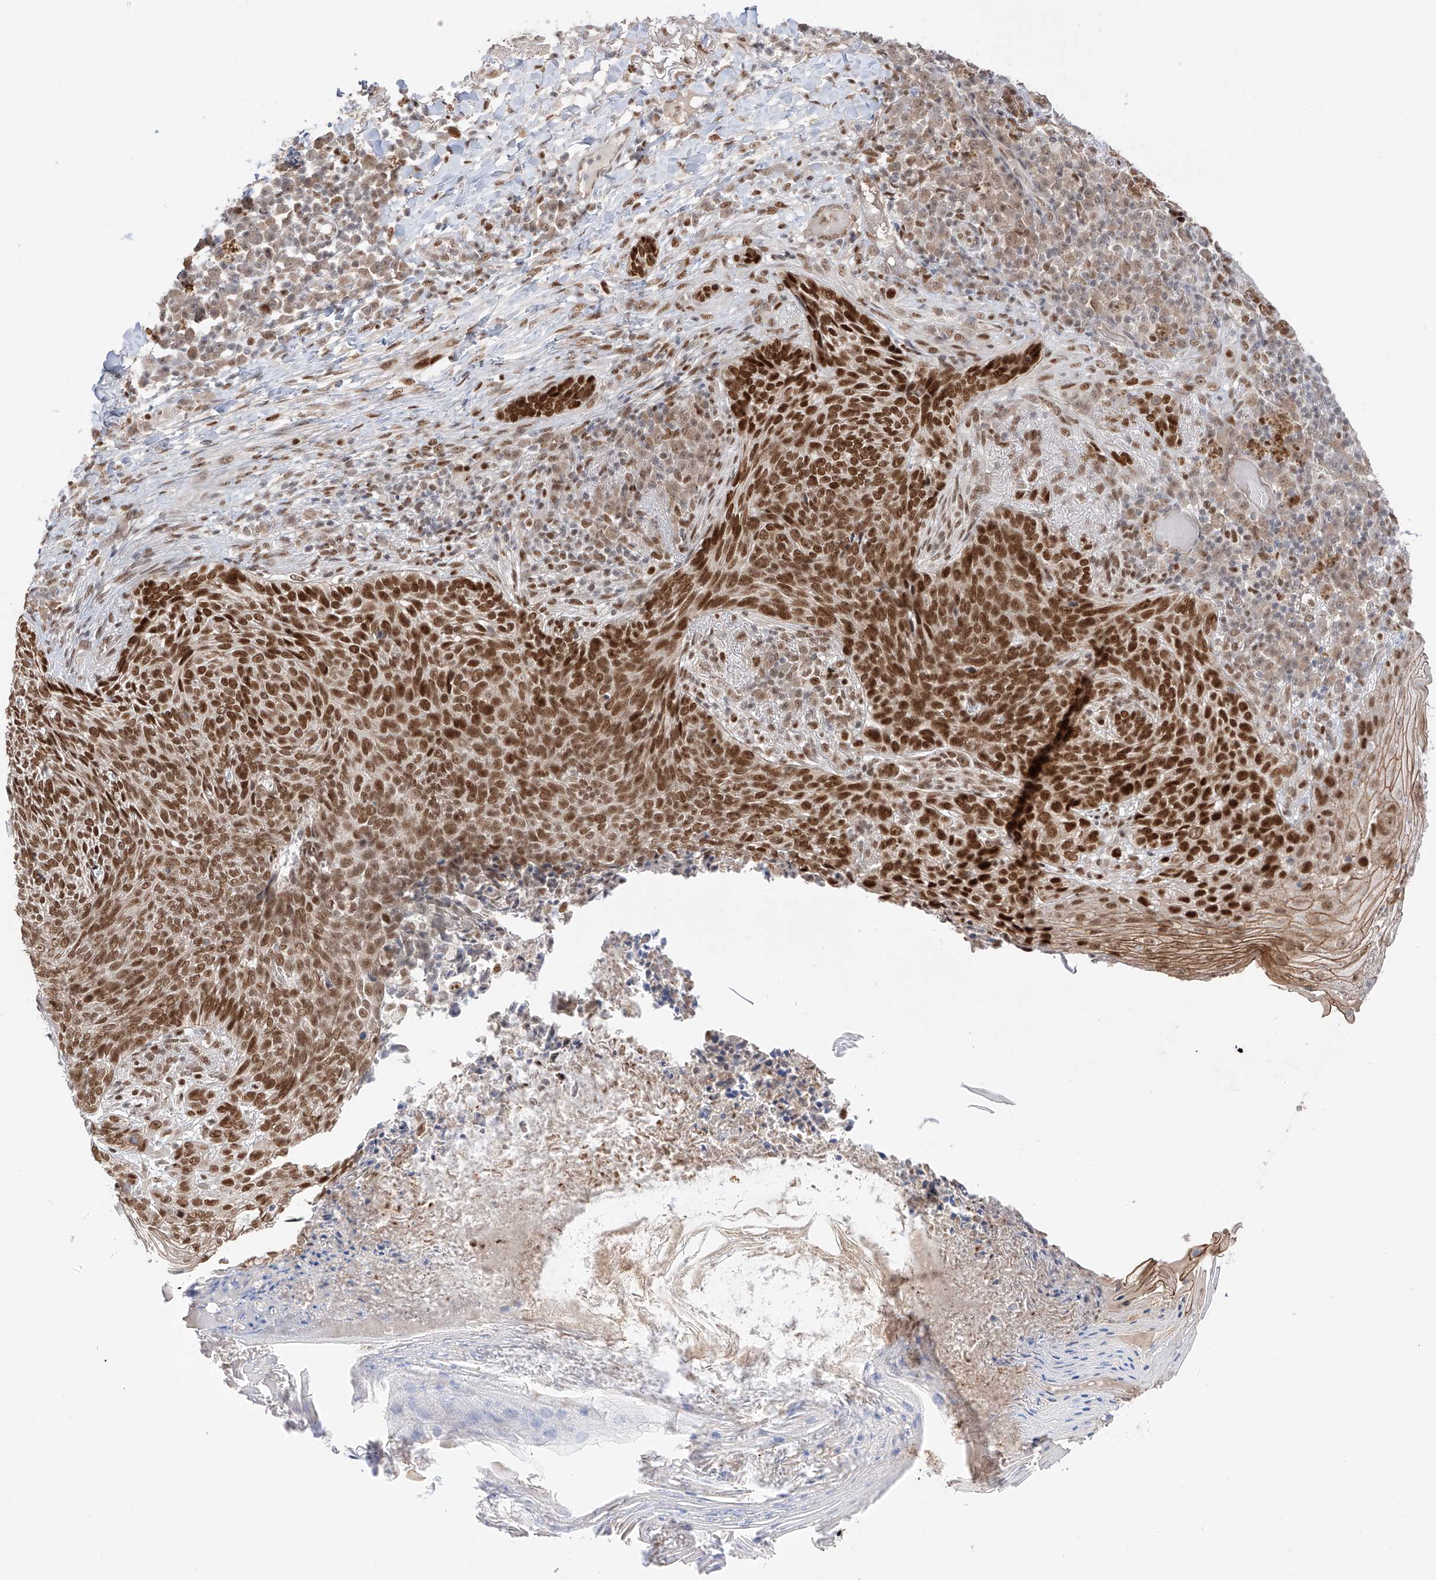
{"staining": {"intensity": "strong", "quantity": ">75%", "location": "nuclear"}, "tissue": "skin cancer", "cell_type": "Tumor cells", "image_type": "cancer", "snomed": [{"axis": "morphology", "description": "Basal cell carcinoma"}, {"axis": "topography", "description": "Skin"}], "caption": "IHC micrograph of neoplastic tissue: skin basal cell carcinoma stained using immunohistochemistry (IHC) shows high levels of strong protein expression localized specifically in the nuclear of tumor cells, appearing as a nuclear brown color.", "gene": "POGK", "patient": {"sex": "male", "age": 85}}